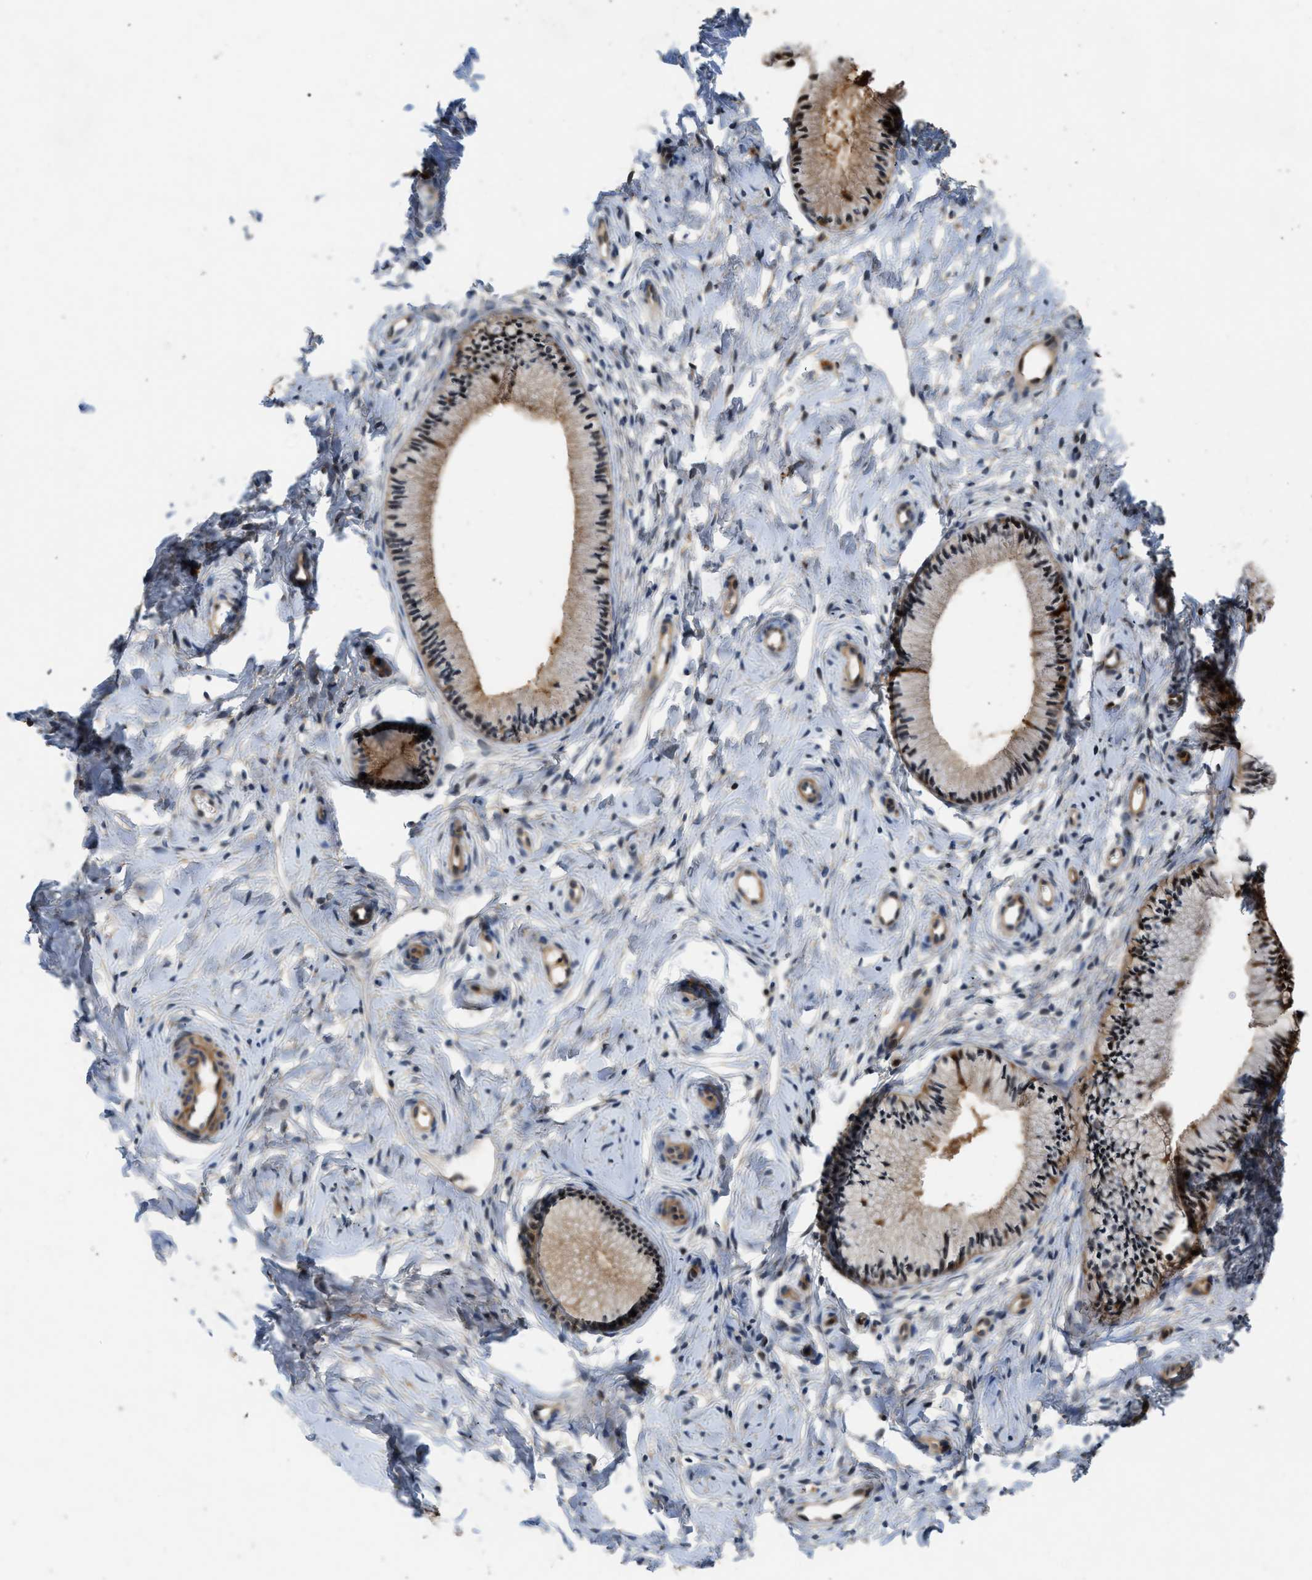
{"staining": {"intensity": "moderate", "quantity": ">75%", "location": "cytoplasmic/membranous"}, "tissue": "cervix", "cell_type": "Glandular cells", "image_type": "normal", "snomed": [{"axis": "morphology", "description": "Normal tissue, NOS"}, {"axis": "topography", "description": "Cervix"}], "caption": "Glandular cells demonstrate medium levels of moderate cytoplasmic/membranous positivity in approximately >75% of cells in unremarkable human cervix. (Brightfield microscopy of DAB IHC at high magnification).", "gene": "GPR31", "patient": {"sex": "female", "age": 39}}